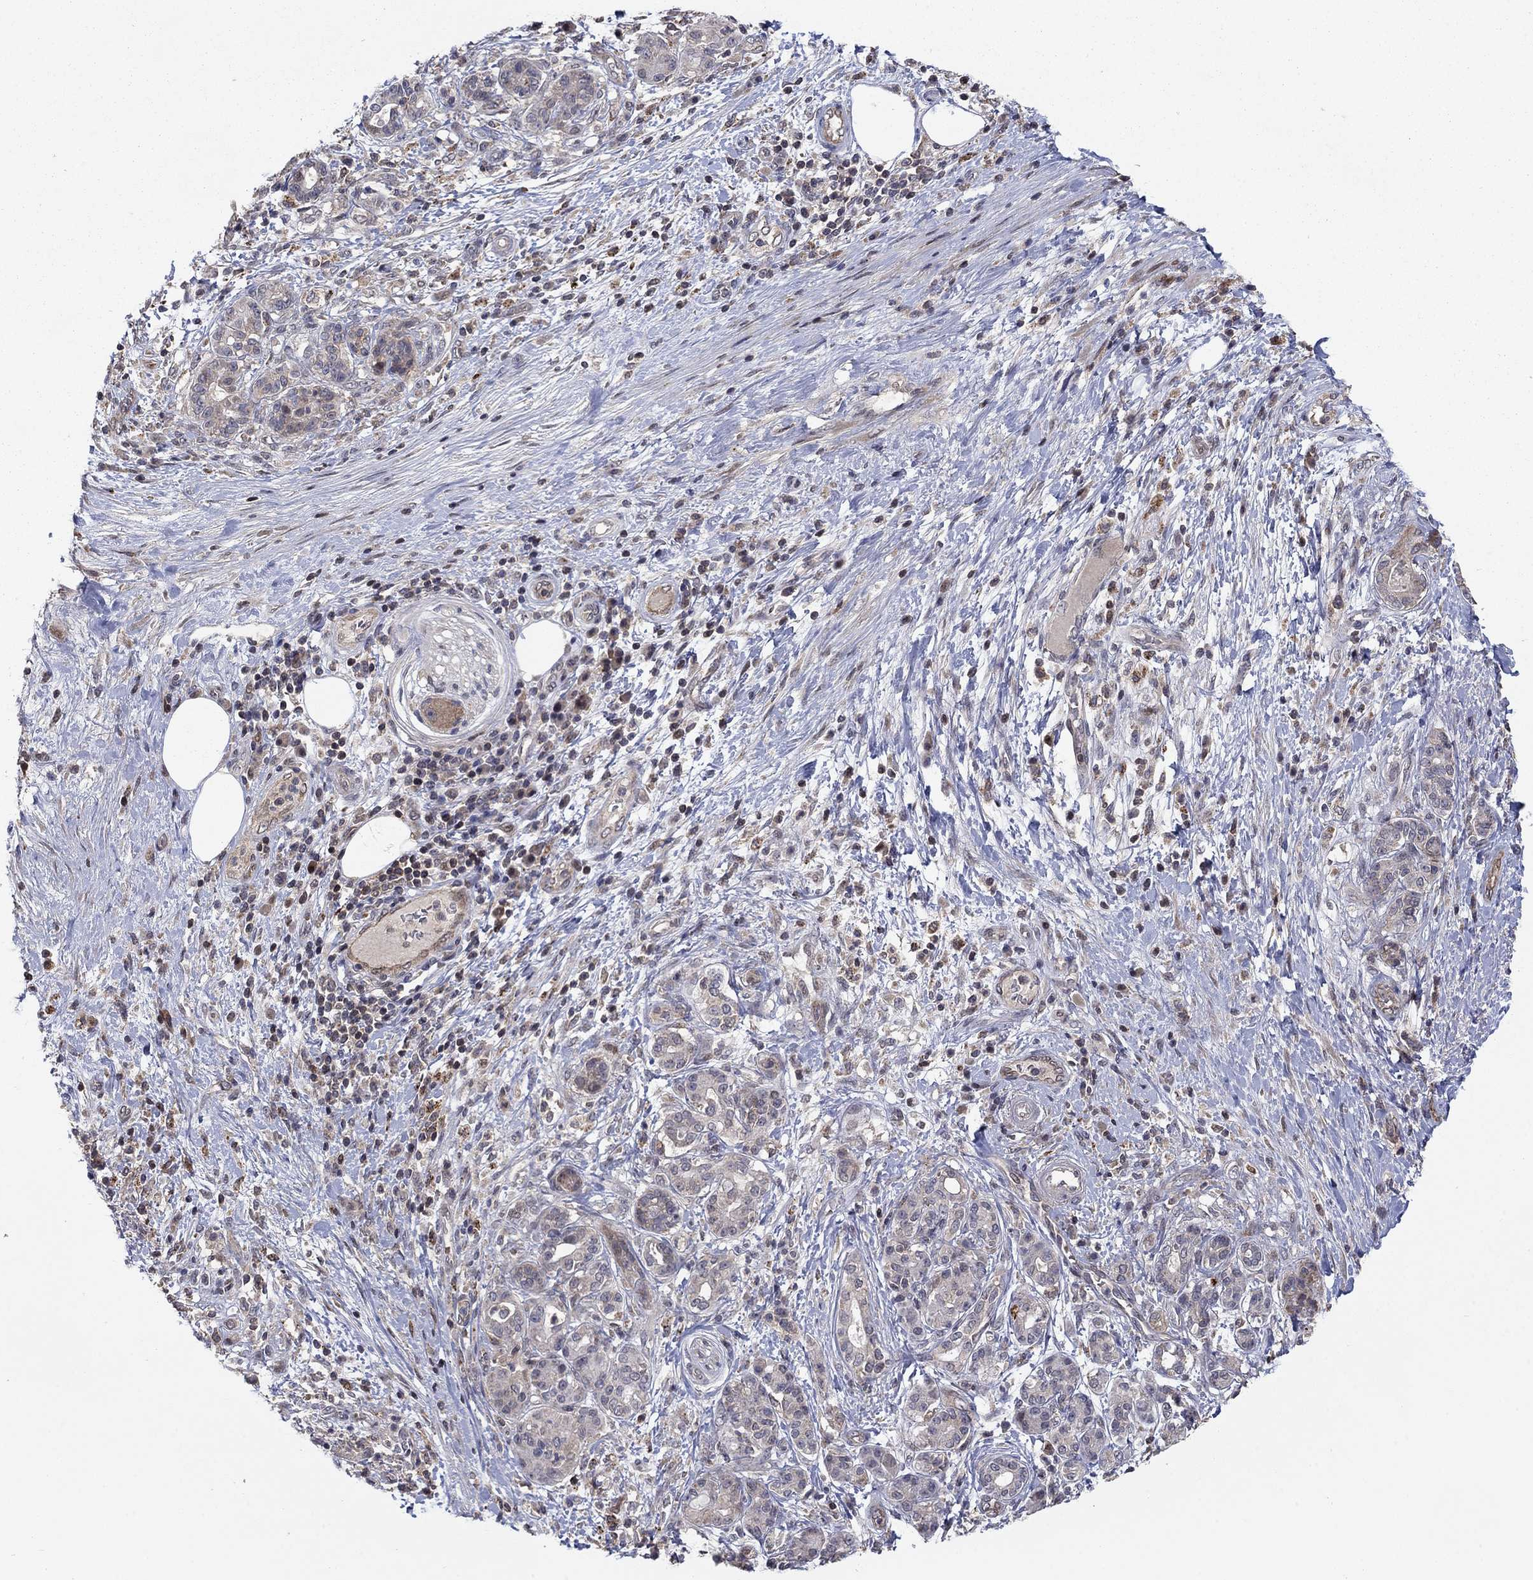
{"staining": {"intensity": "negative", "quantity": "none", "location": "none"}, "tissue": "pancreatic cancer", "cell_type": "Tumor cells", "image_type": "cancer", "snomed": [{"axis": "morphology", "description": "Adenocarcinoma, NOS"}, {"axis": "topography", "description": "Pancreas"}], "caption": "Pancreatic cancer was stained to show a protein in brown. There is no significant positivity in tumor cells.", "gene": "LPCAT4", "patient": {"sex": "female", "age": 73}}